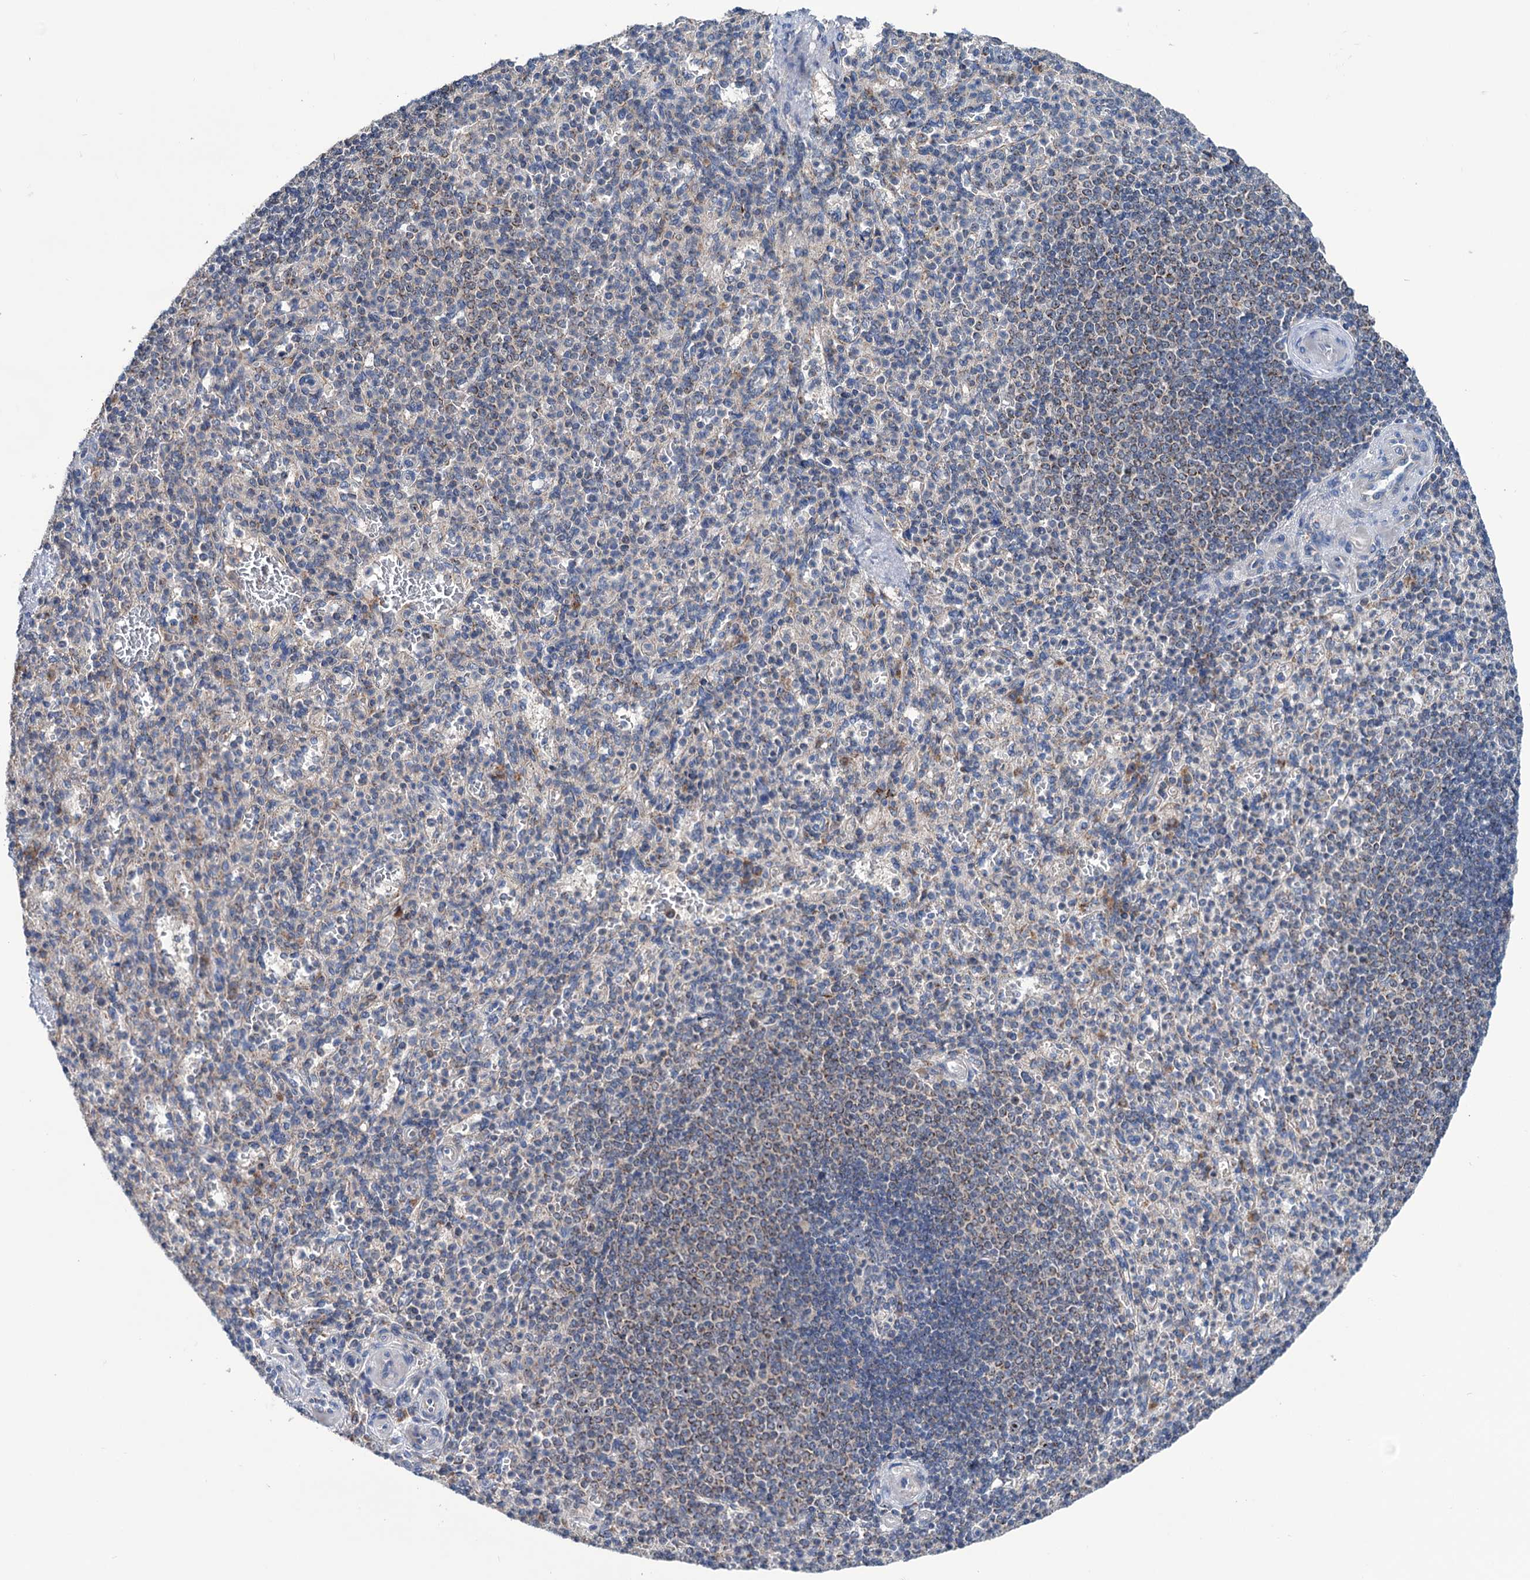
{"staining": {"intensity": "negative", "quantity": "none", "location": "none"}, "tissue": "spleen", "cell_type": "Cells in red pulp", "image_type": "normal", "snomed": [{"axis": "morphology", "description": "Normal tissue, NOS"}, {"axis": "topography", "description": "Spleen"}], "caption": "An immunohistochemistry (IHC) histopathology image of benign spleen is shown. There is no staining in cells in red pulp of spleen.", "gene": "HTR3B", "patient": {"sex": "female", "age": 74}}